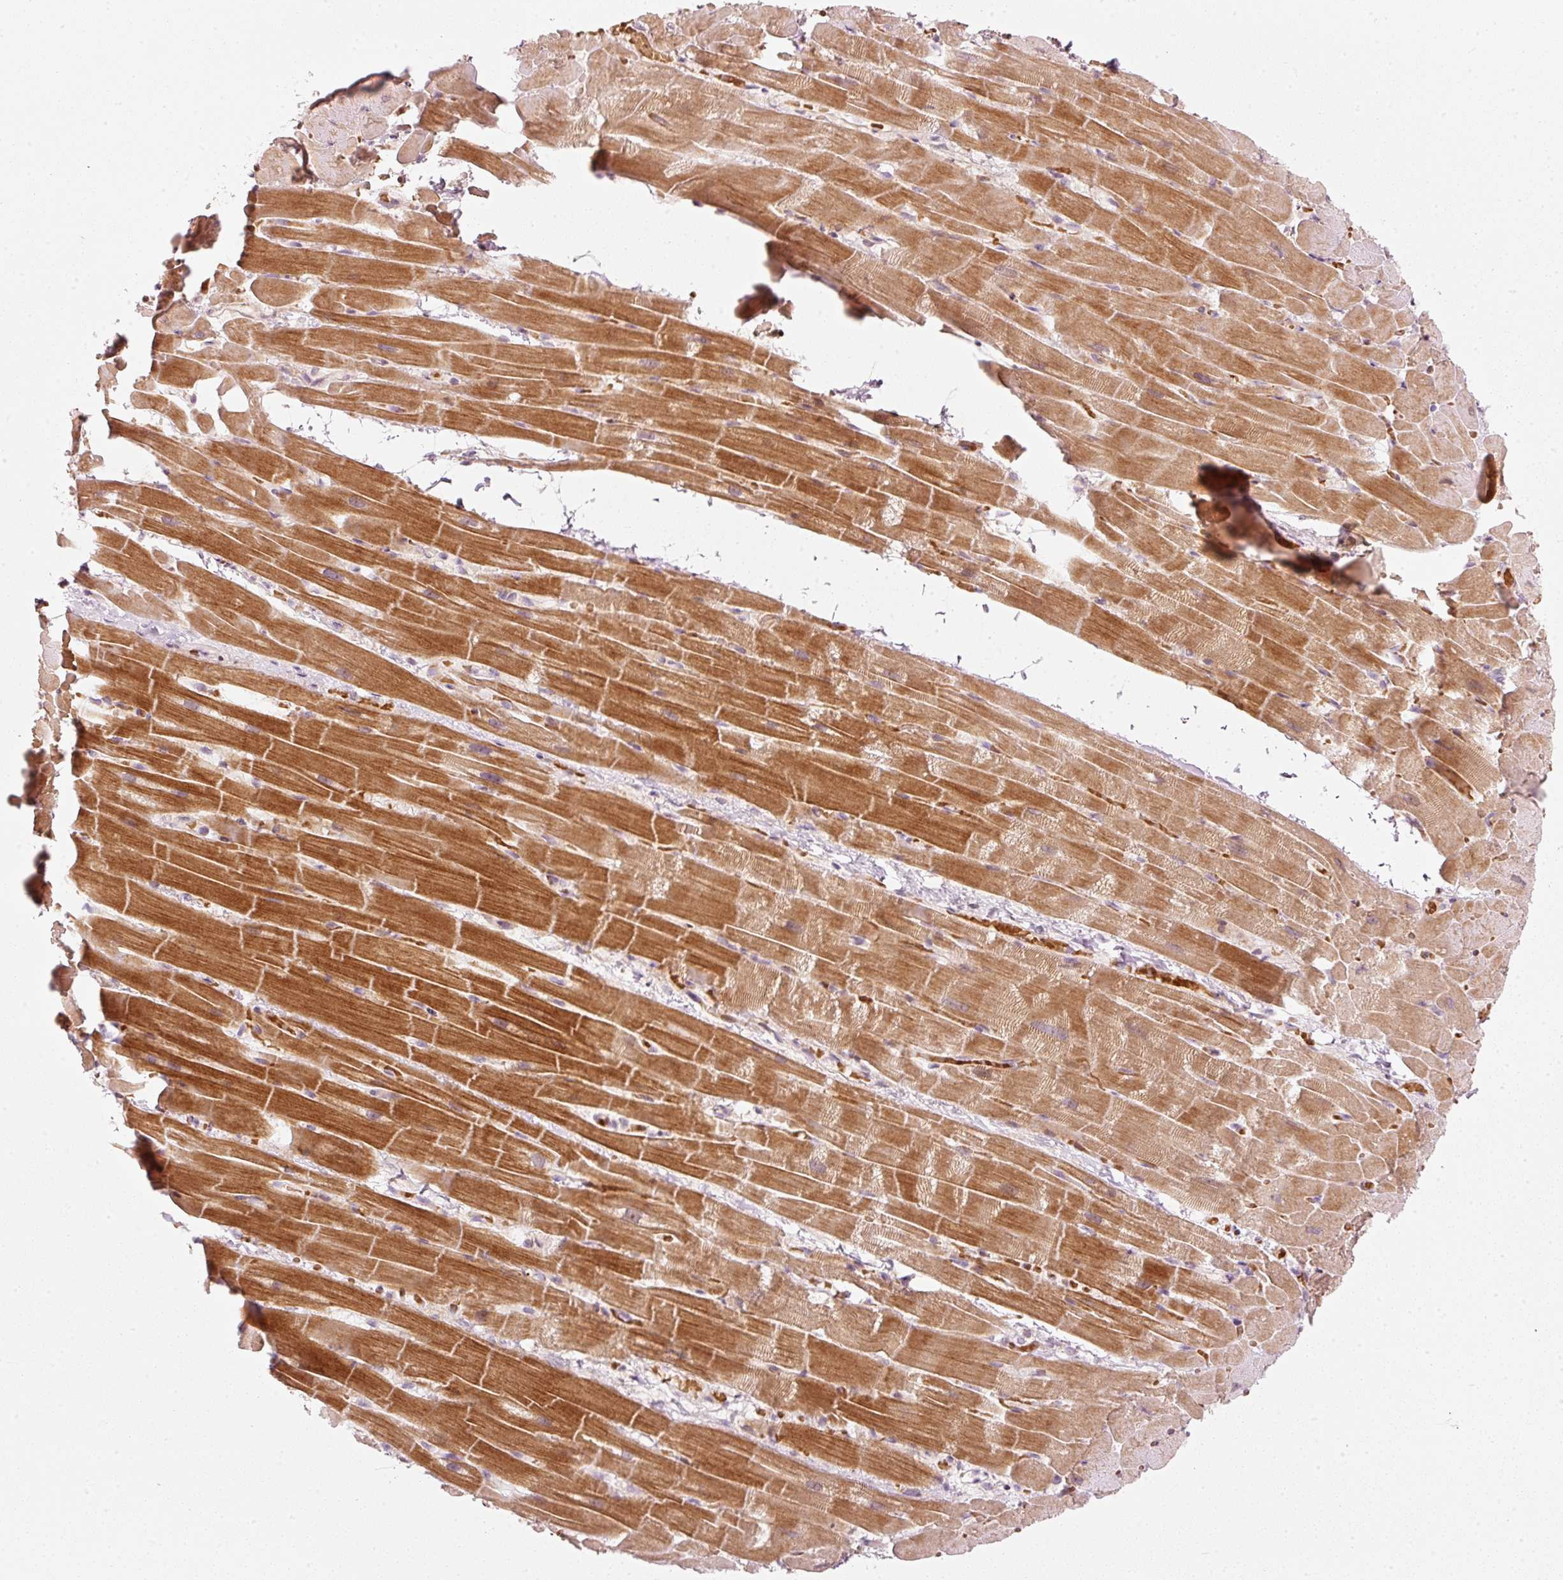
{"staining": {"intensity": "moderate", "quantity": ">75%", "location": "cytoplasmic/membranous"}, "tissue": "heart muscle", "cell_type": "Cardiomyocytes", "image_type": "normal", "snomed": [{"axis": "morphology", "description": "Normal tissue, NOS"}, {"axis": "topography", "description": "Heart"}], "caption": "About >75% of cardiomyocytes in benign human heart muscle show moderate cytoplasmic/membranous protein expression as visualized by brown immunohistochemical staining.", "gene": "KCNQ1", "patient": {"sex": "male", "age": 37}}